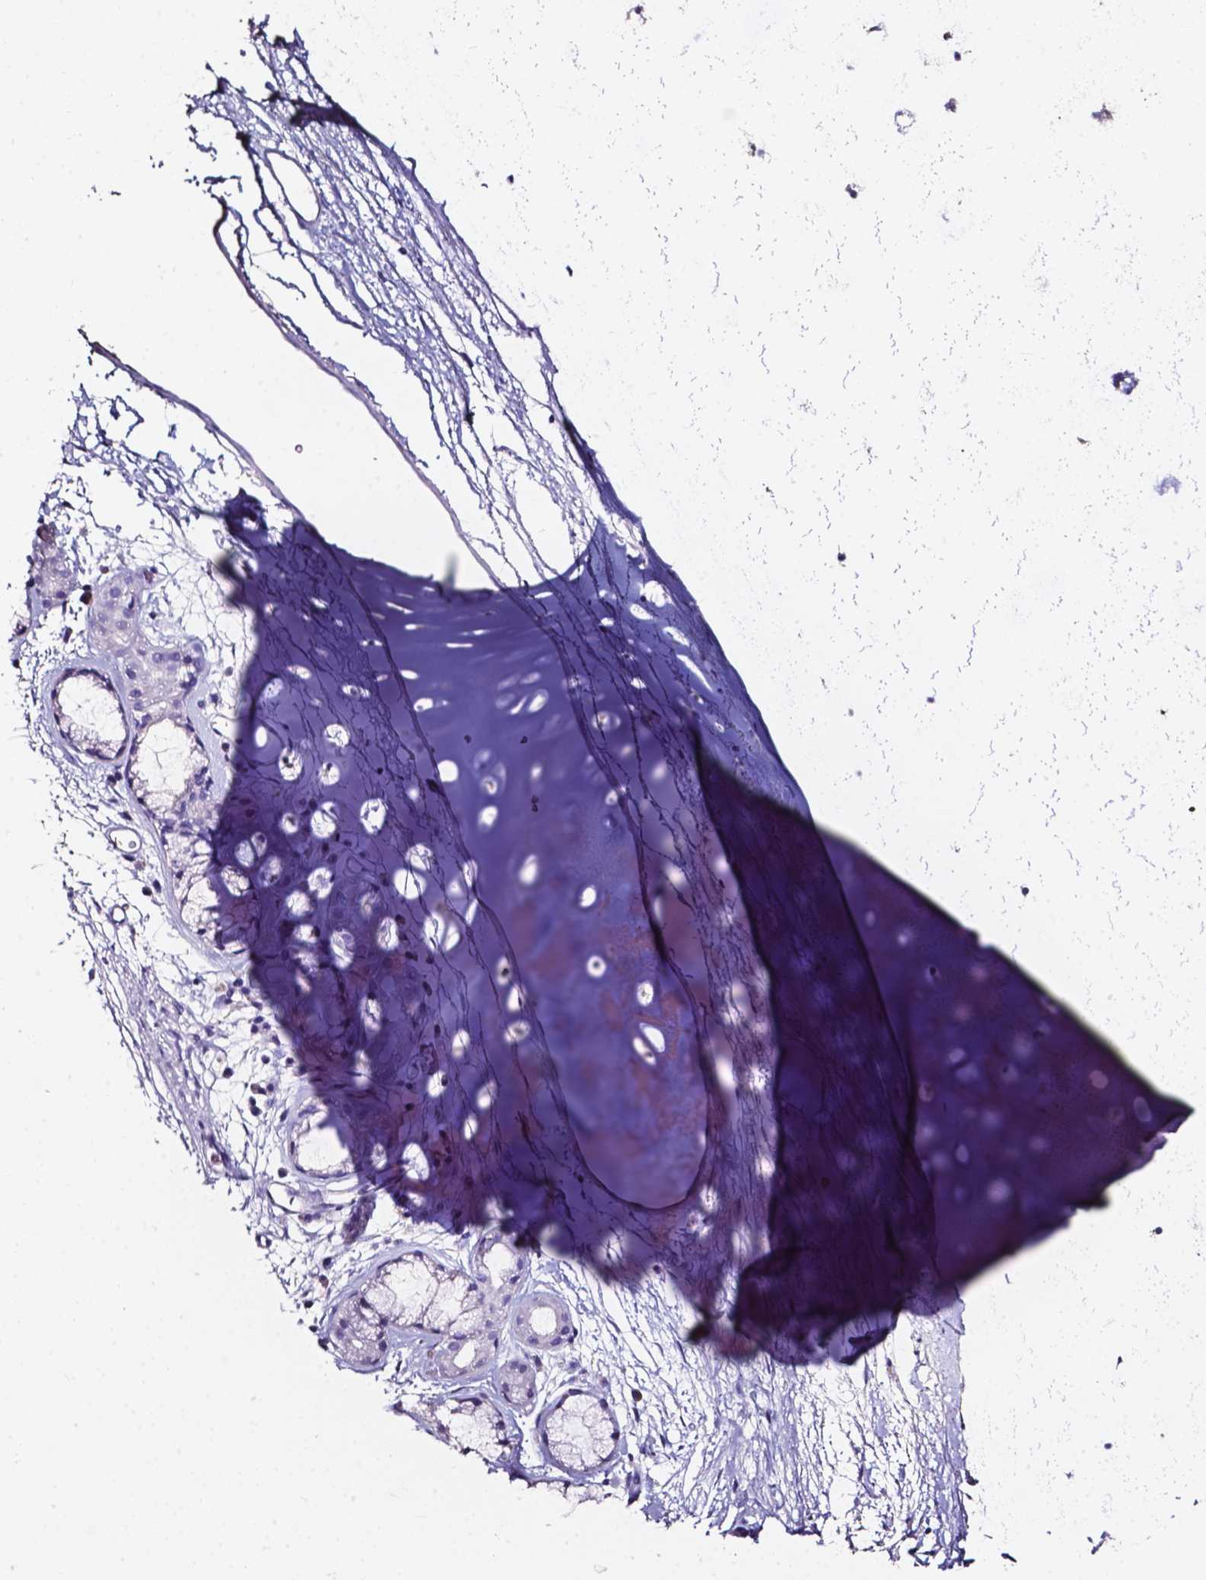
{"staining": {"intensity": "negative", "quantity": "none", "location": "none"}, "tissue": "adipose tissue", "cell_type": "Adipocytes", "image_type": "normal", "snomed": [{"axis": "morphology", "description": "Normal tissue, NOS"}, {"axis": "topography", "description": "Cartilage tissue"}, {"axis": "topography", "description": "Bronchus"}], "caption": "Protein analysis of benign adipose tissue exhibits no significant expression in adipocytes. (Stains: DAB (3,3'-diaminobenzidine) immunohistochemistry (IHC) with hematoxylin counter stain, Microscopy: brightfield microscopy at high magnification).", "gene": "DEFA5", "patient": {"sex": "male", "age": 58}}